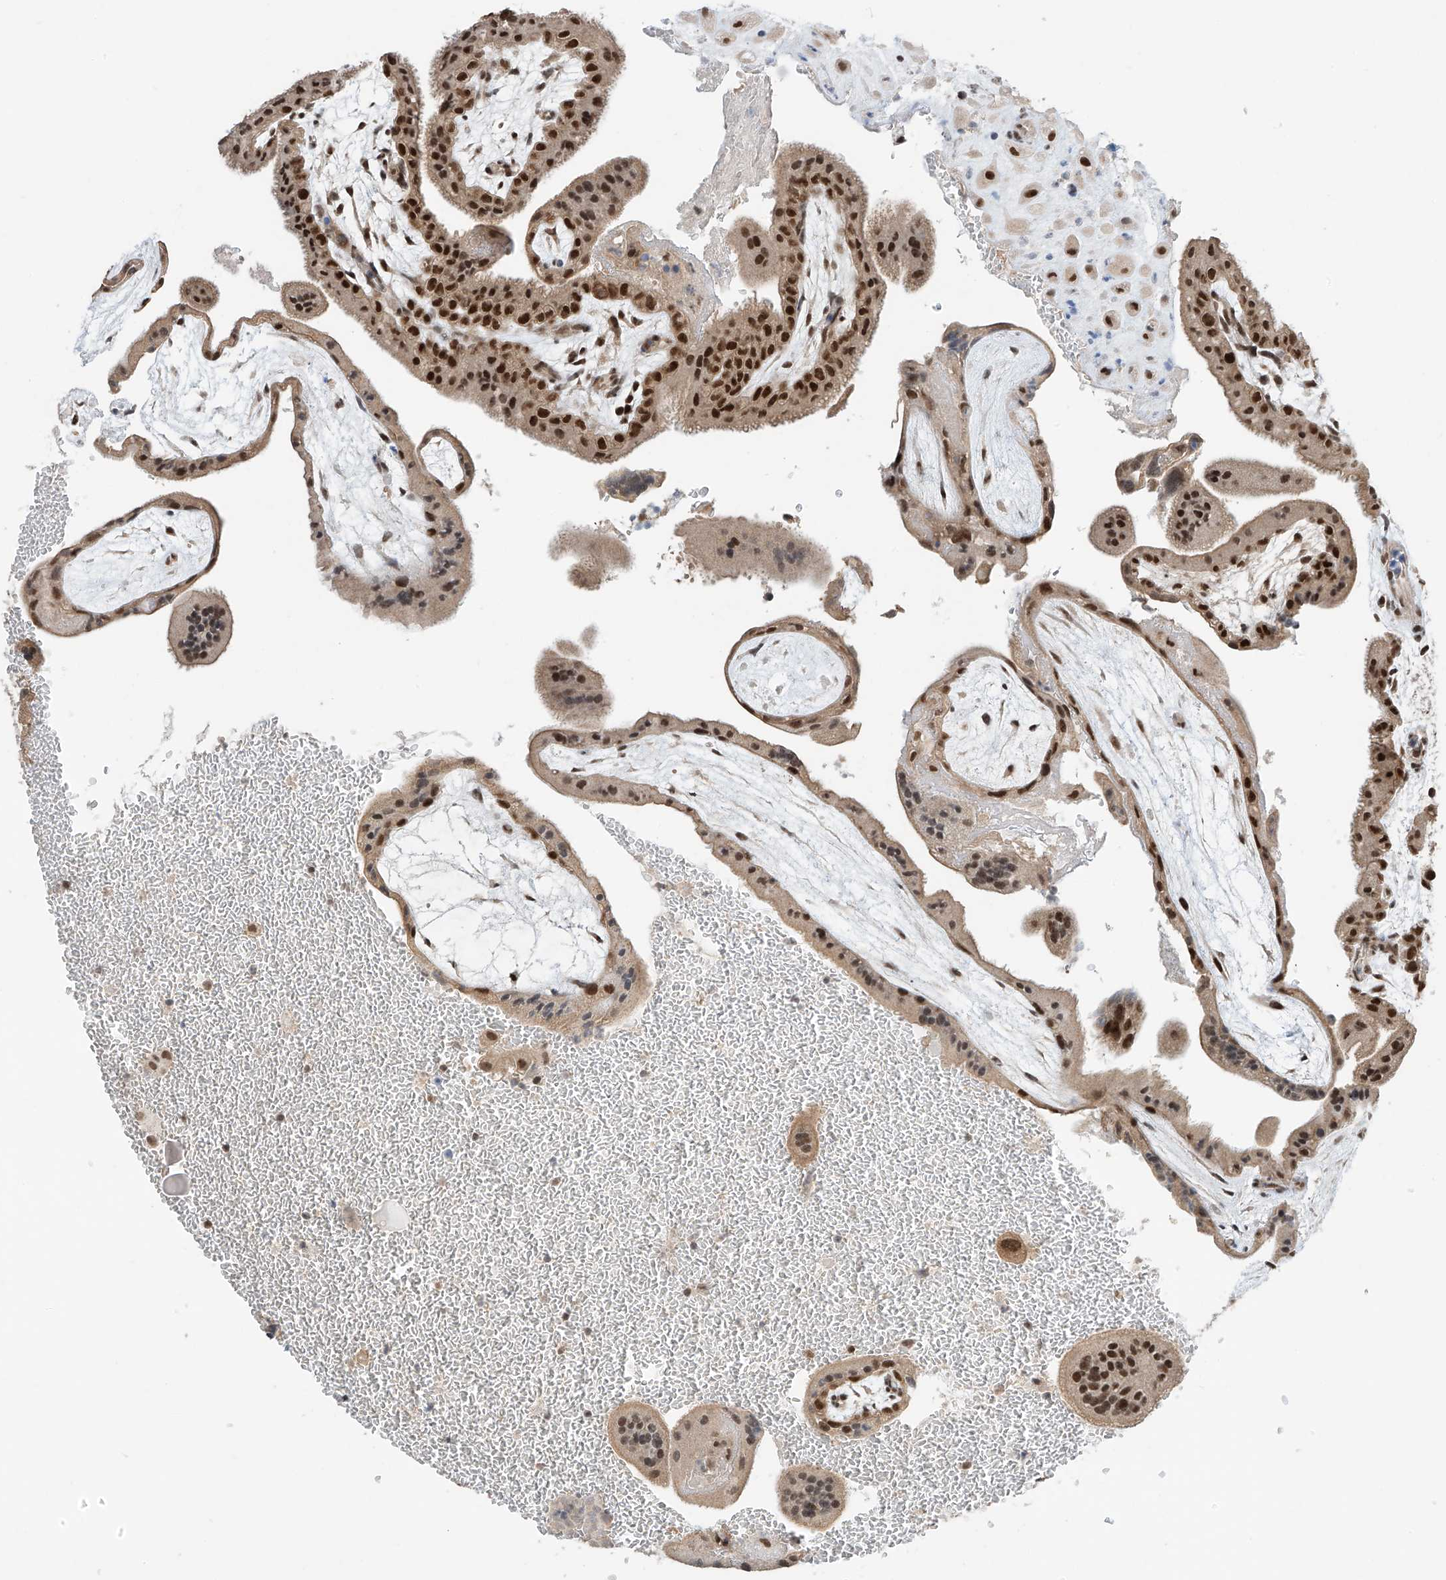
{"staining": {"intensity": "strong", "quantity": ">75%", "location": "nuclear"}, "tissue": "placenta", "cell_type": "Decidual cells", "image_type": "normal", "snomed": [{"axis": "morphology", "description": "Normal tissue, NOS"}, {"axis": "topography", "description": "Placenta"}], "caption": "A brown stain shows strong nuclear positivity of a protein in decidual cells of benign placenta. Ihc stains the protein in brown and the nuclei are stained blue.", "gene": "RPAIN", "patient": {"sex": "female", "age": 35}}